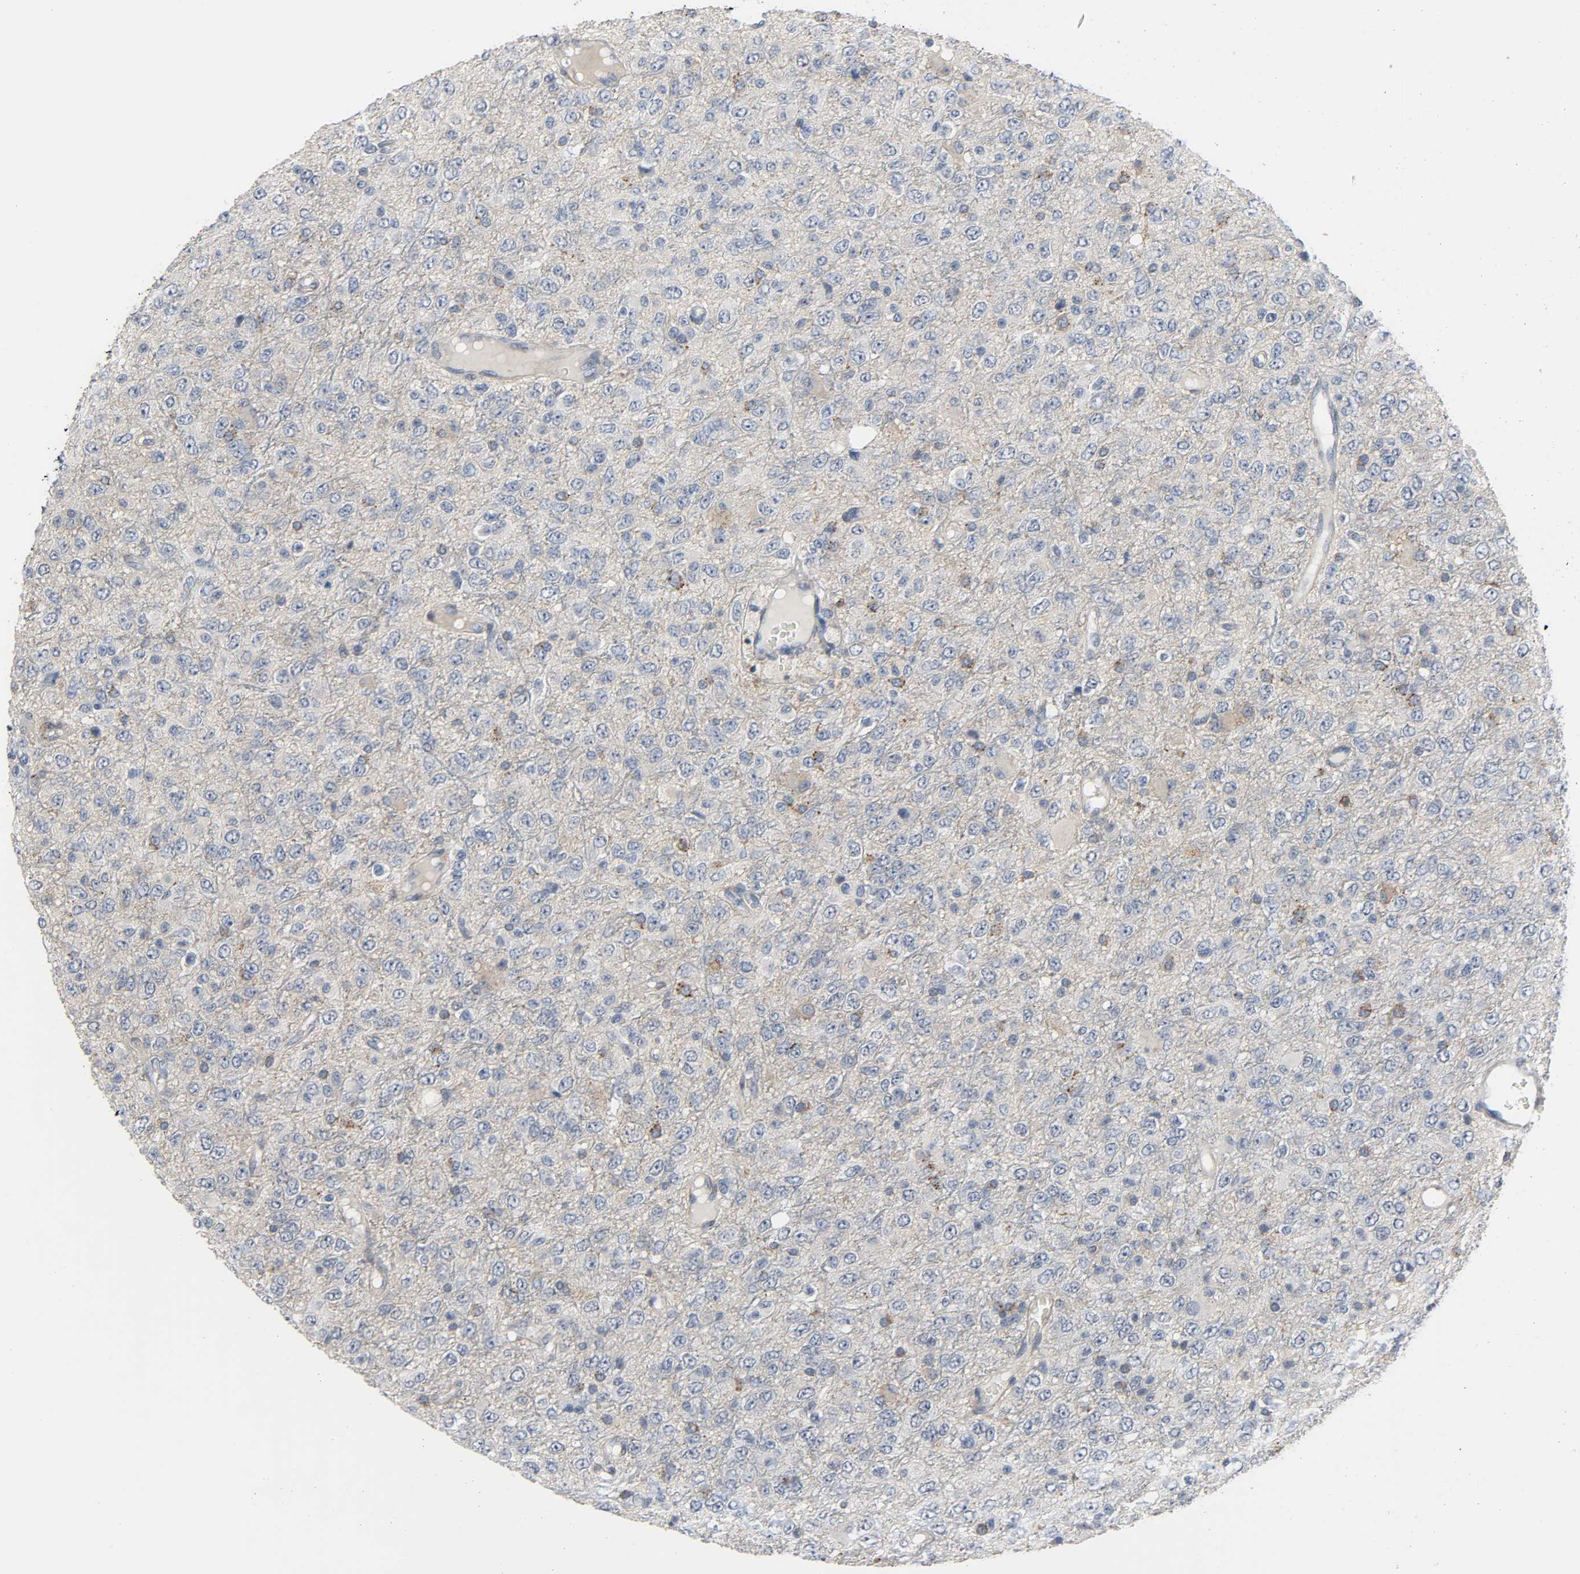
{"staining": {"intensity": "moderate", "quantity": "25%-75%", "location": "cytoplasmic/membranous"}, "tissue": "glioma", "cell_type": "Tumor cells", "image_type": "cancer", "snomed": [{"axis": "morphology", "description": "Glioma, malignant, High grade"}, {"axis": "topography", "description": "pancreas cauda"}], "caption": "Glioma was stained to show a protein in brown. There is medium levels of moderate cytoplasmic/membranous staining in about 25%-75% of tumor cells.", "gene": "CD4", "patient": {"sex": "male", "age": 60}}